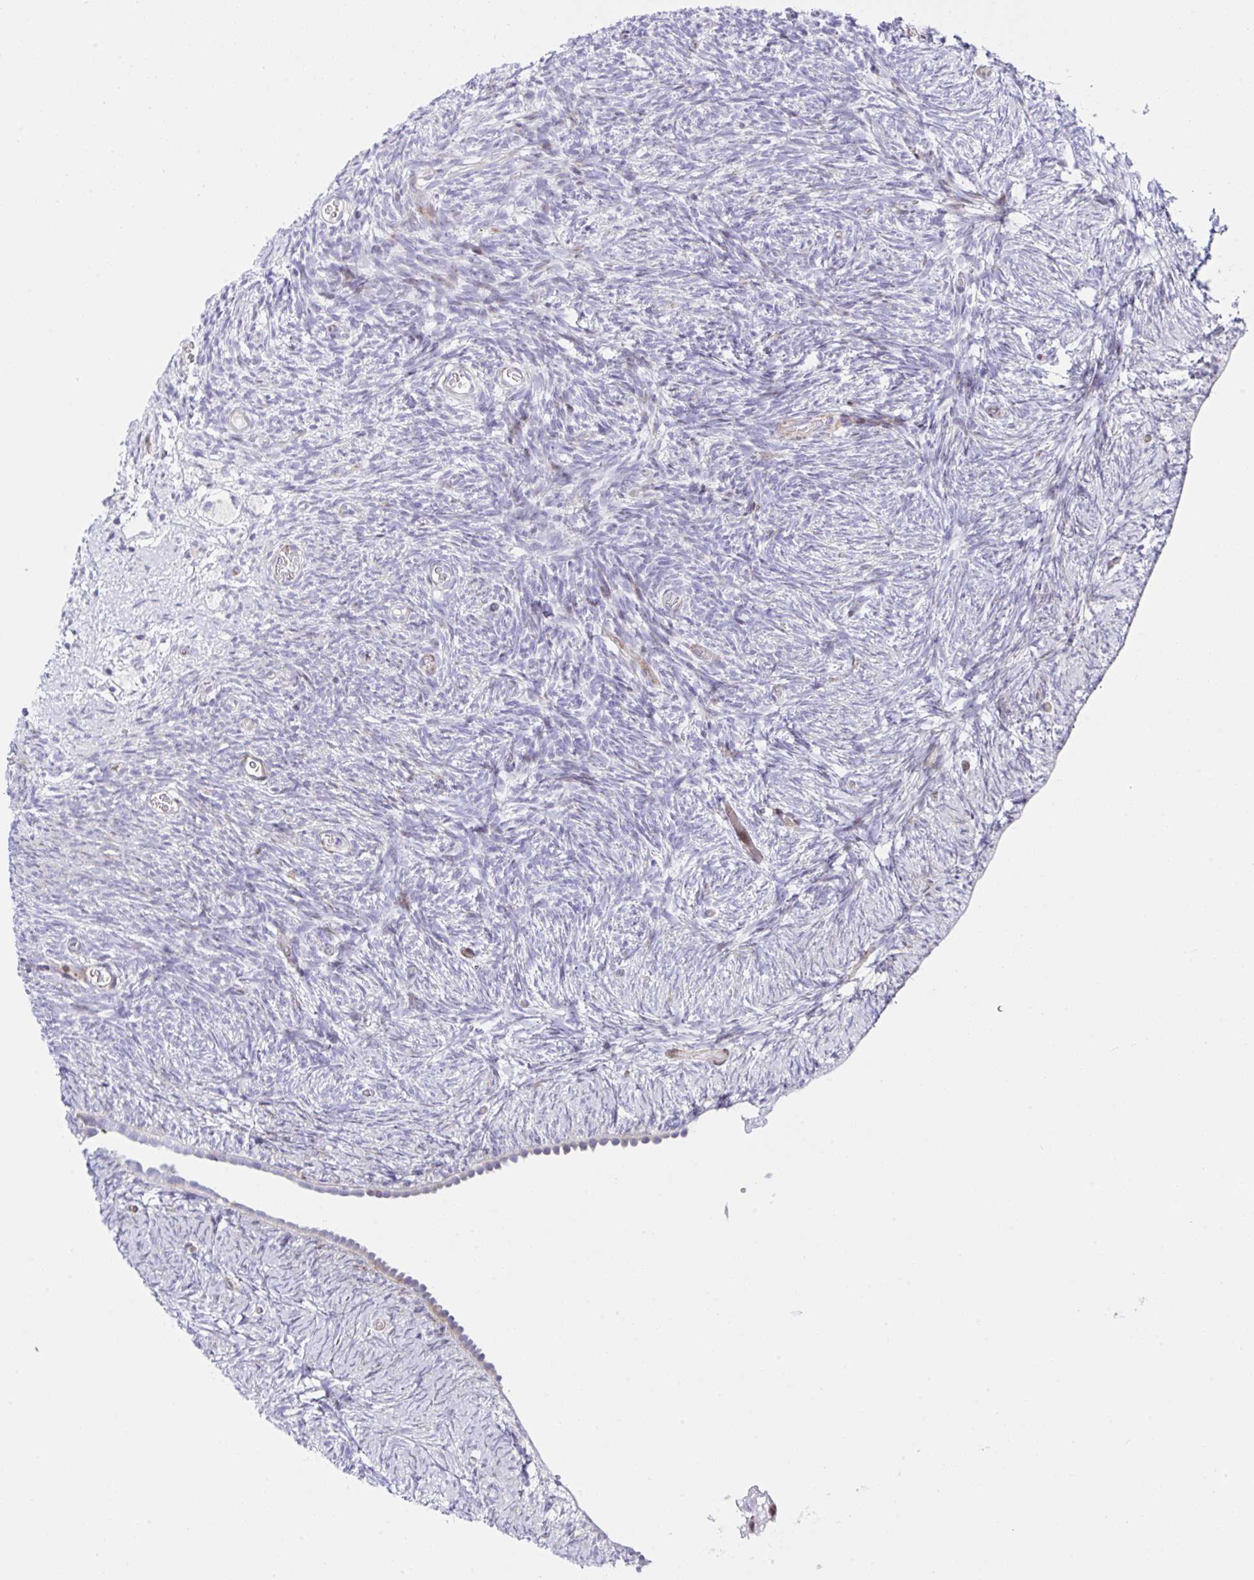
{"staining": {"intensity": "negative", "quantity": "none", "location": "none"}, "tissue": "ovary", "cell_type": "Follicle cells", "image_type": "normal", "snomed": [{"axis": "morphology", "description": "Normal tissue, NOS"}, {"axis": "topography", "description": "Ovary"}], "caption": "Ovary was stained to show a protein in brown. There is no significant expression in follicle cells.", "gene": "ZNF713", "patient": {"sex": "female", "age": 39}}